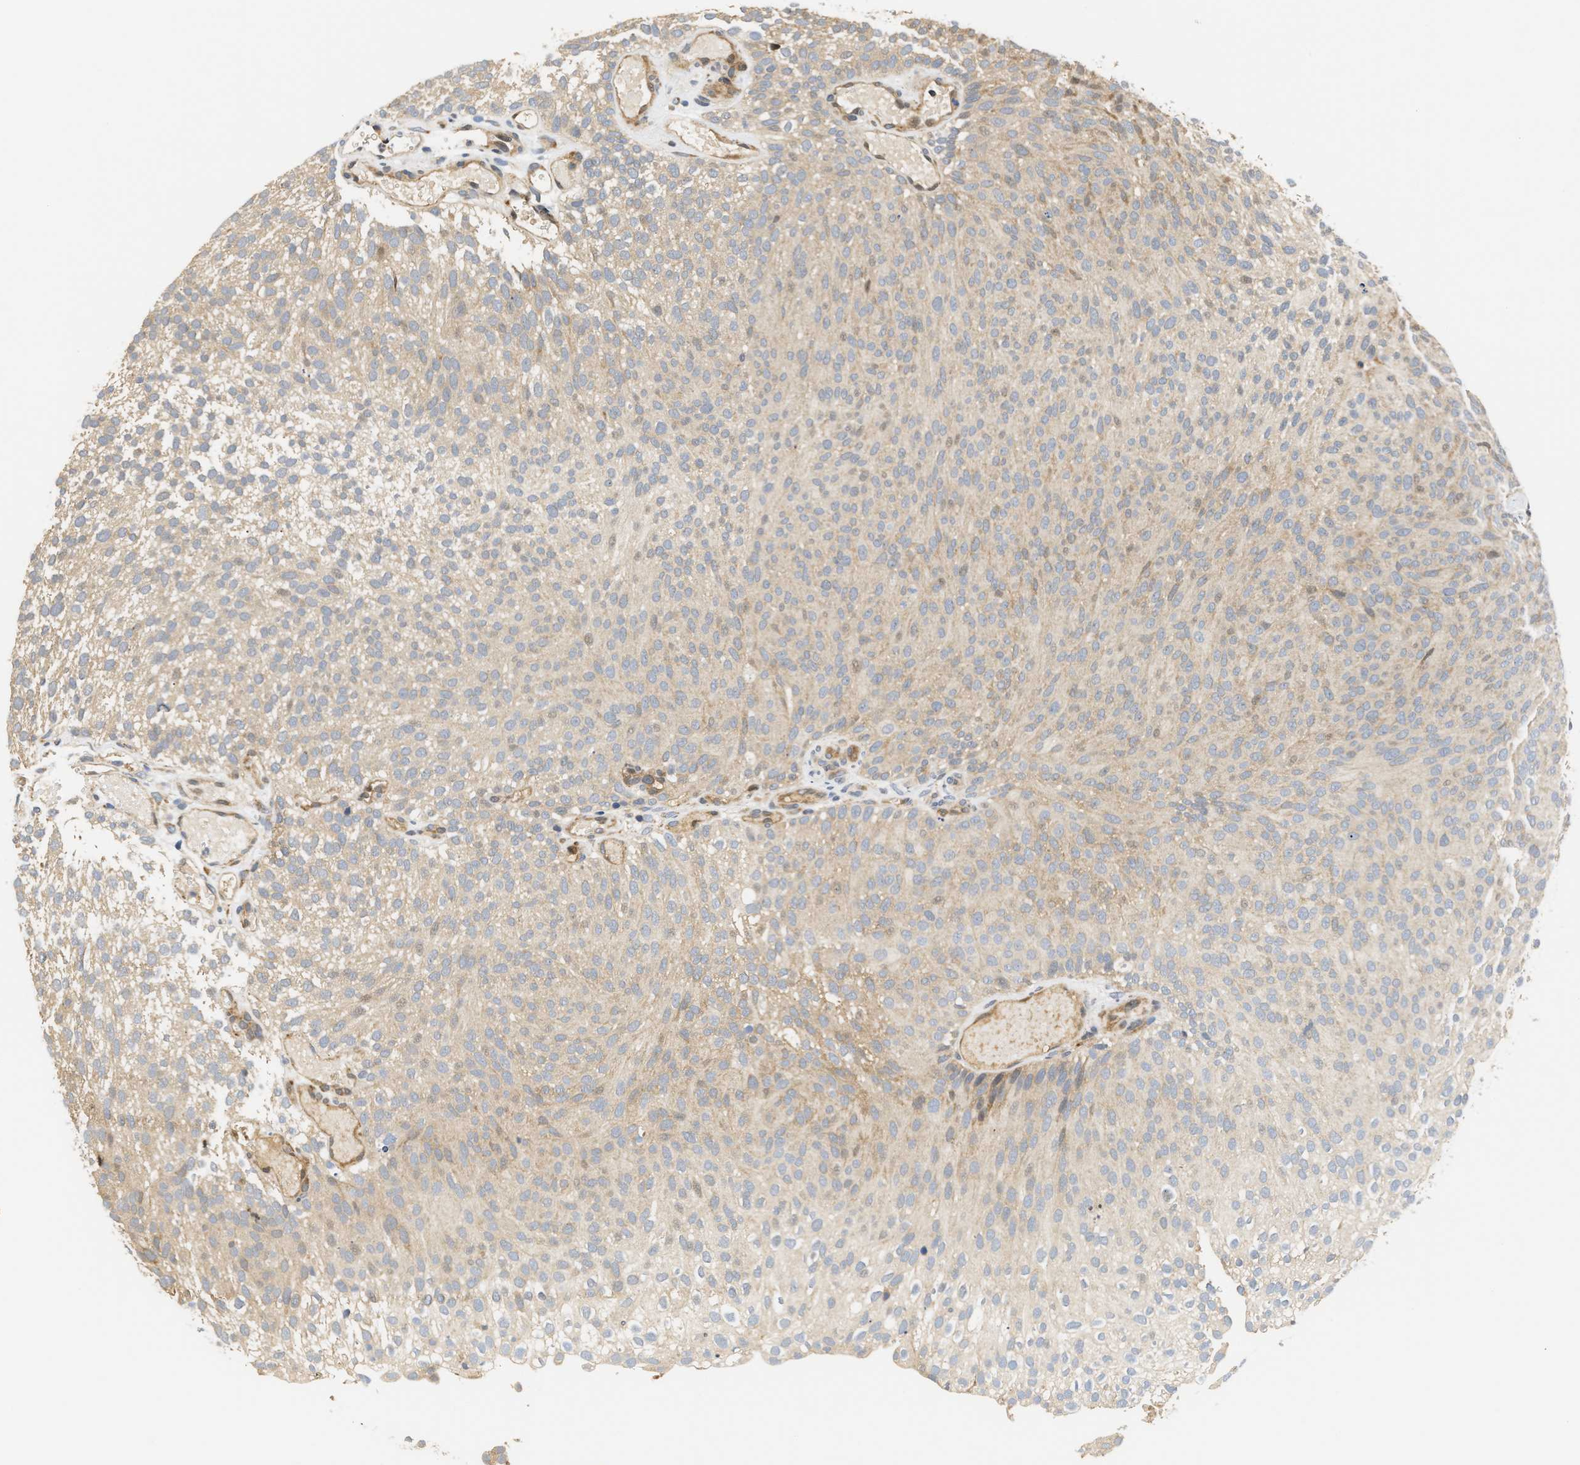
{"staining": {"intensity": "weak", "quantity": ">75%", "location": "cytoplasmic/membranous"}, "tissue": "urothelial cancer", "cell_type": "Tumor cells", "image_type": "cancer", "snomed": [{"axis": "morphology", "description": "Urothelial carcinoma, Low grade"}, {"axis": "topography", "description": "Urinary bladder"}], "caption": "Low-grade urothelial carcinoma stained with a brown dye demonstrates weak cytoplasmic/membranous positive staining in approximately >75% of tumor cells.", "gene": "TNIP2", "patient": {"sex": "male", "age": 78}}